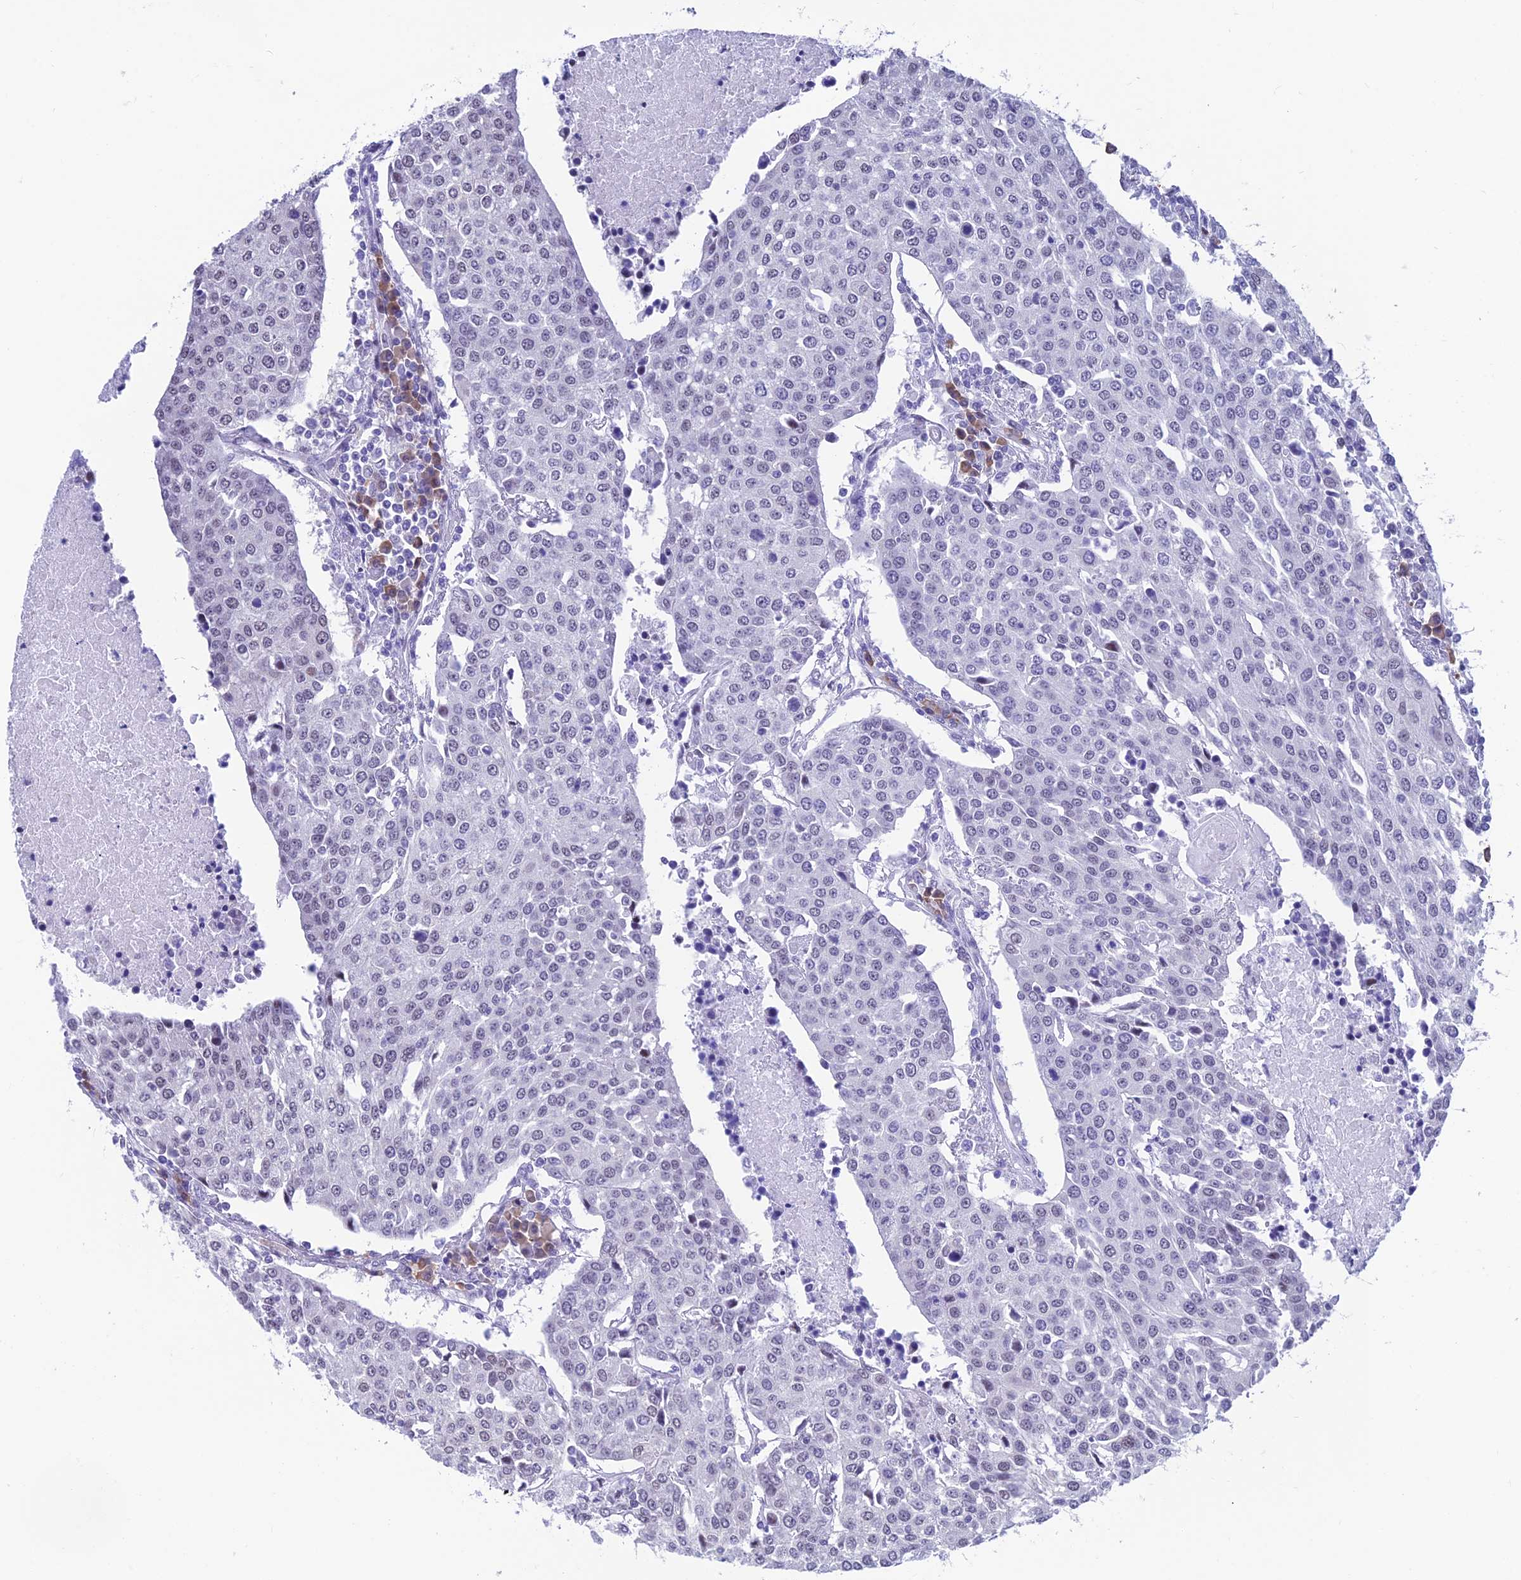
{"staining": {"intensity": "negative", "quantity": "none", "location": "none"}, "tissue": "urothelial cancer", "cell_type": "Tumor cells", "image_type": "cancer", "snomed": [{"axis": "morphology", "description": "Urothelial carcinoma, High grade"}, {"axis": "topography", "description": "Urinary bladder"}], "caption": "Tumor cells show no significant protein expression in urothelial cancer.", "gene": "KIAA1191", "patient": {"sex": "female", "age": 85}}